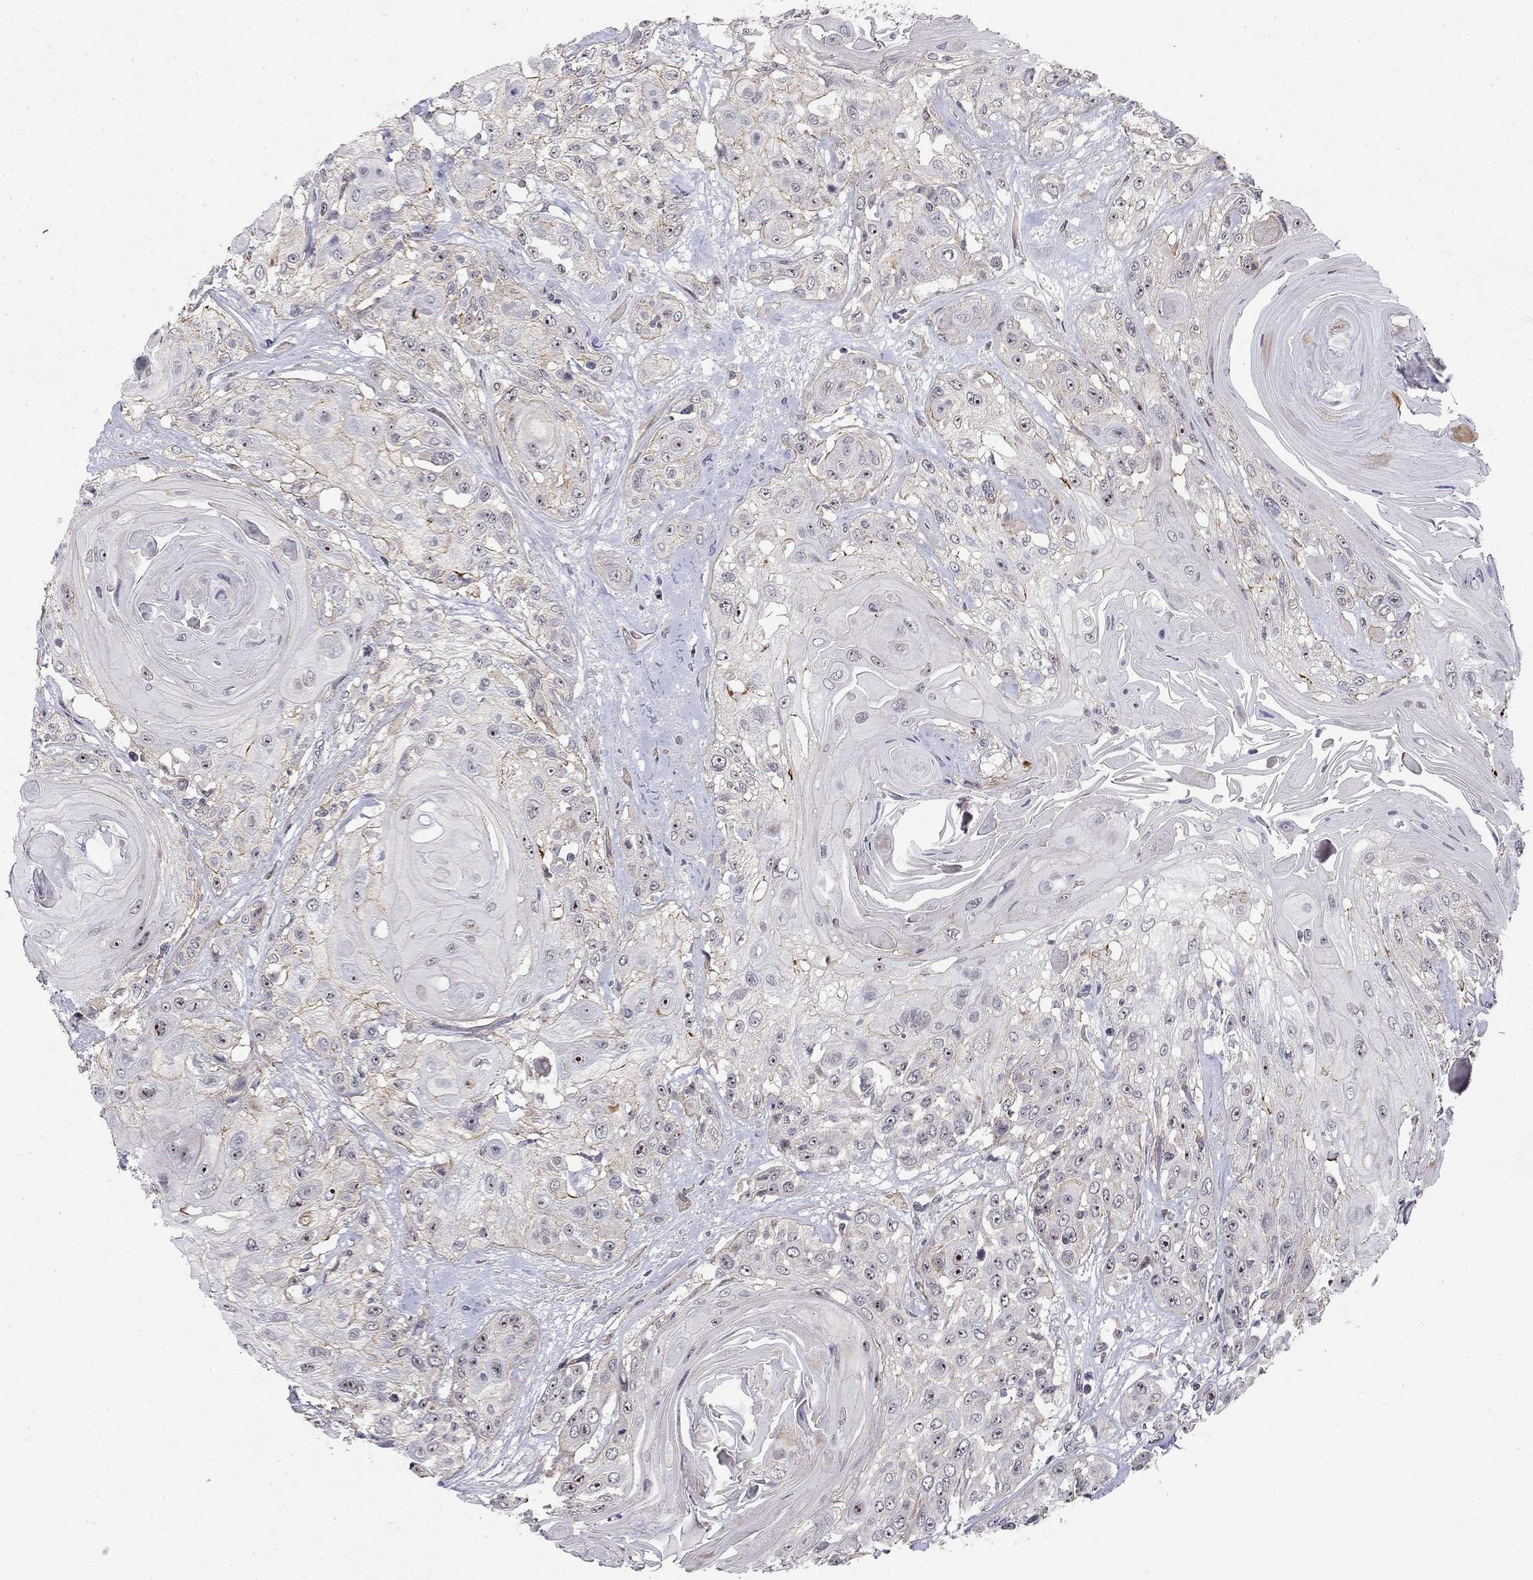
{"staining": {"intensity": "moderate", "quantity": "<25%", "location": "nuclear"}, "tissue": "head and neck cancer", "cell_type": "Tumor cells", "image_type": "cancer", "snomed": [{"axis": "morphology", "description": "Squamous cell carcinoma, NOS"}, {"axis": "topography", "description": "Head-Neck"}], "caption": "DAB (3,3'-diaminobenzidine) immunohistochemical staining of human head and neck squamous cell carcinoma shows moderate nuclear protein staining in approximately <25% of tumor cells. (Stains: DAB (3,3'-diaminobenzidine) in brown, nuclei in blue, Microscopy: brightfield microscopy at high magnification).", "gene": "STXBP6", "patient": {"sex": "female", "age": 59}}